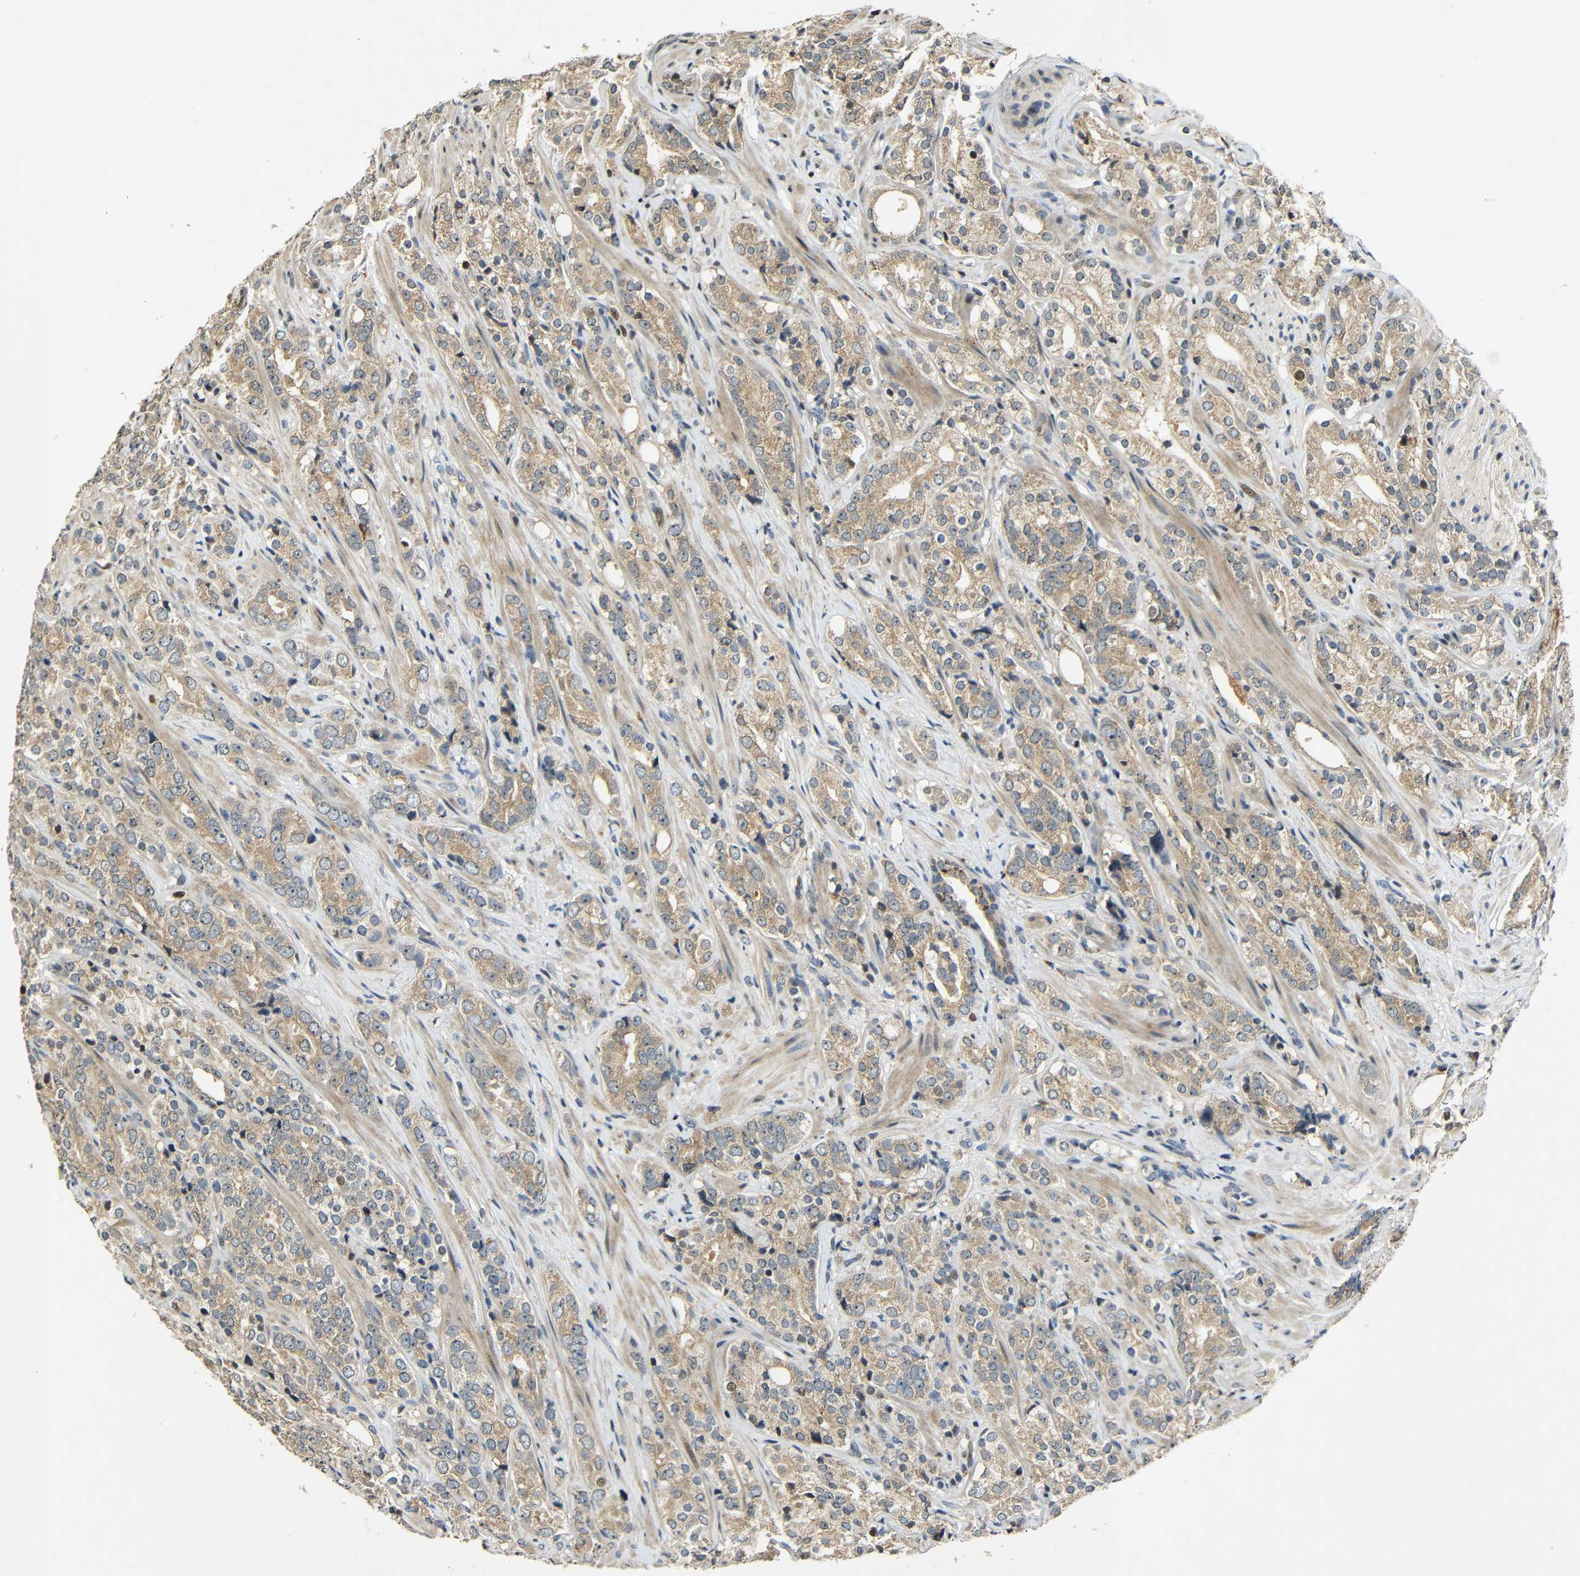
{"staining": {"intensity": "moderate", "quantity": ">75%", "location": "cytoplasmic/membranous"}, "tissue": "prostate cancer", "cell_type": "Tumor cells", "image_type": "cancer", "snomed": [{"axis": "morphology", "description": "Adenocarcinoma, High grade"}, {"axis": "topography", "description": "Prostate"}], "caption": "High-power microscopy captured an immunohistochemistry micrograph of prostate cancer, revealing moderate cytoplasmic/membranous positivity in about >75% of tumor cells.", "gene": "KAZALD1", "patient": {"sex": "male", "age": 71}}